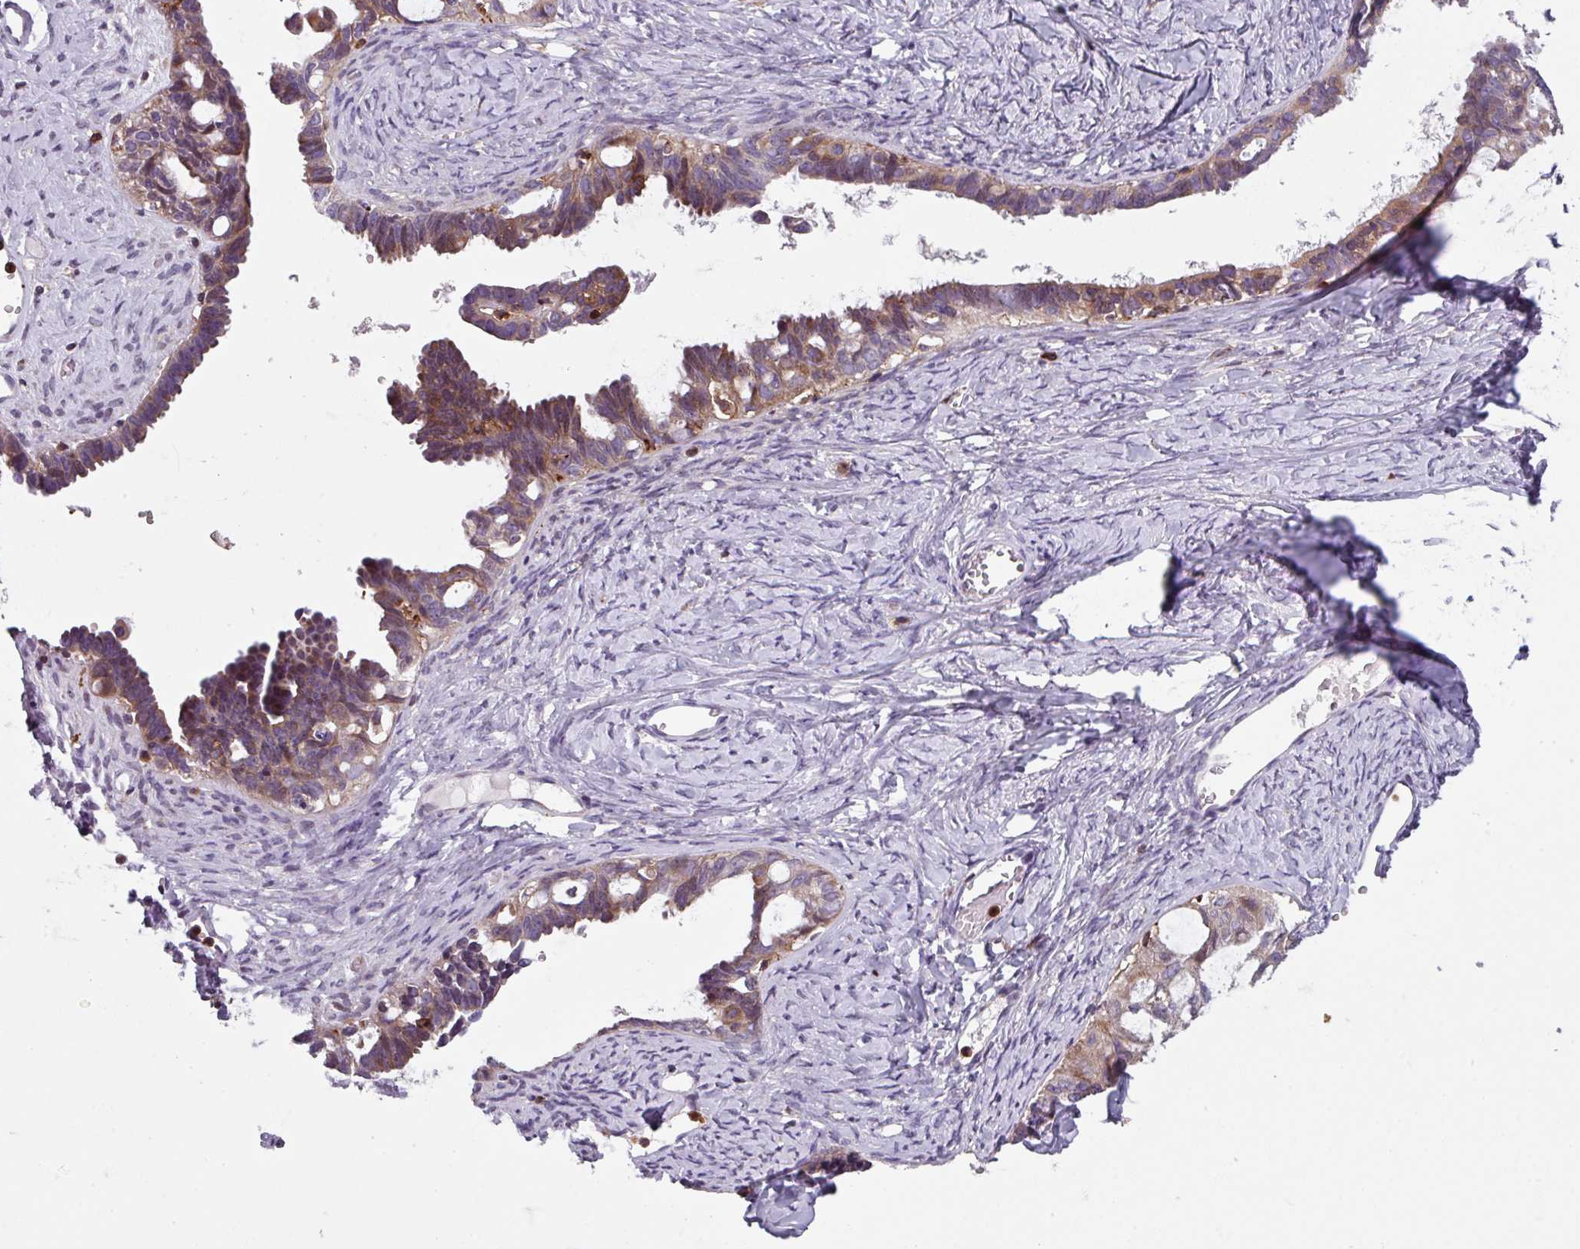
{"staining": {"intensity": "moderate", "quantity": ">75%", "location": "cytoplasmic/membranous"}, "tissue": "ovarian cancer", "cell_type": "Tumor cells", "image_type": "cancer", "snomed": [{"axis": "morphology", "description": "Cystadenocarcinoma, serous, NOS"}, {"axis": "topography", "description": "Ovary"}], "caption": "There is medium levels of moderate cytoplasmic/membranous positivity in tumor cells of ovarian cancer, as demonstrated by immunohistochemical staining (brown color).", "gene": "NEDD9", "patient": {"sex": "female", "age": 69}}